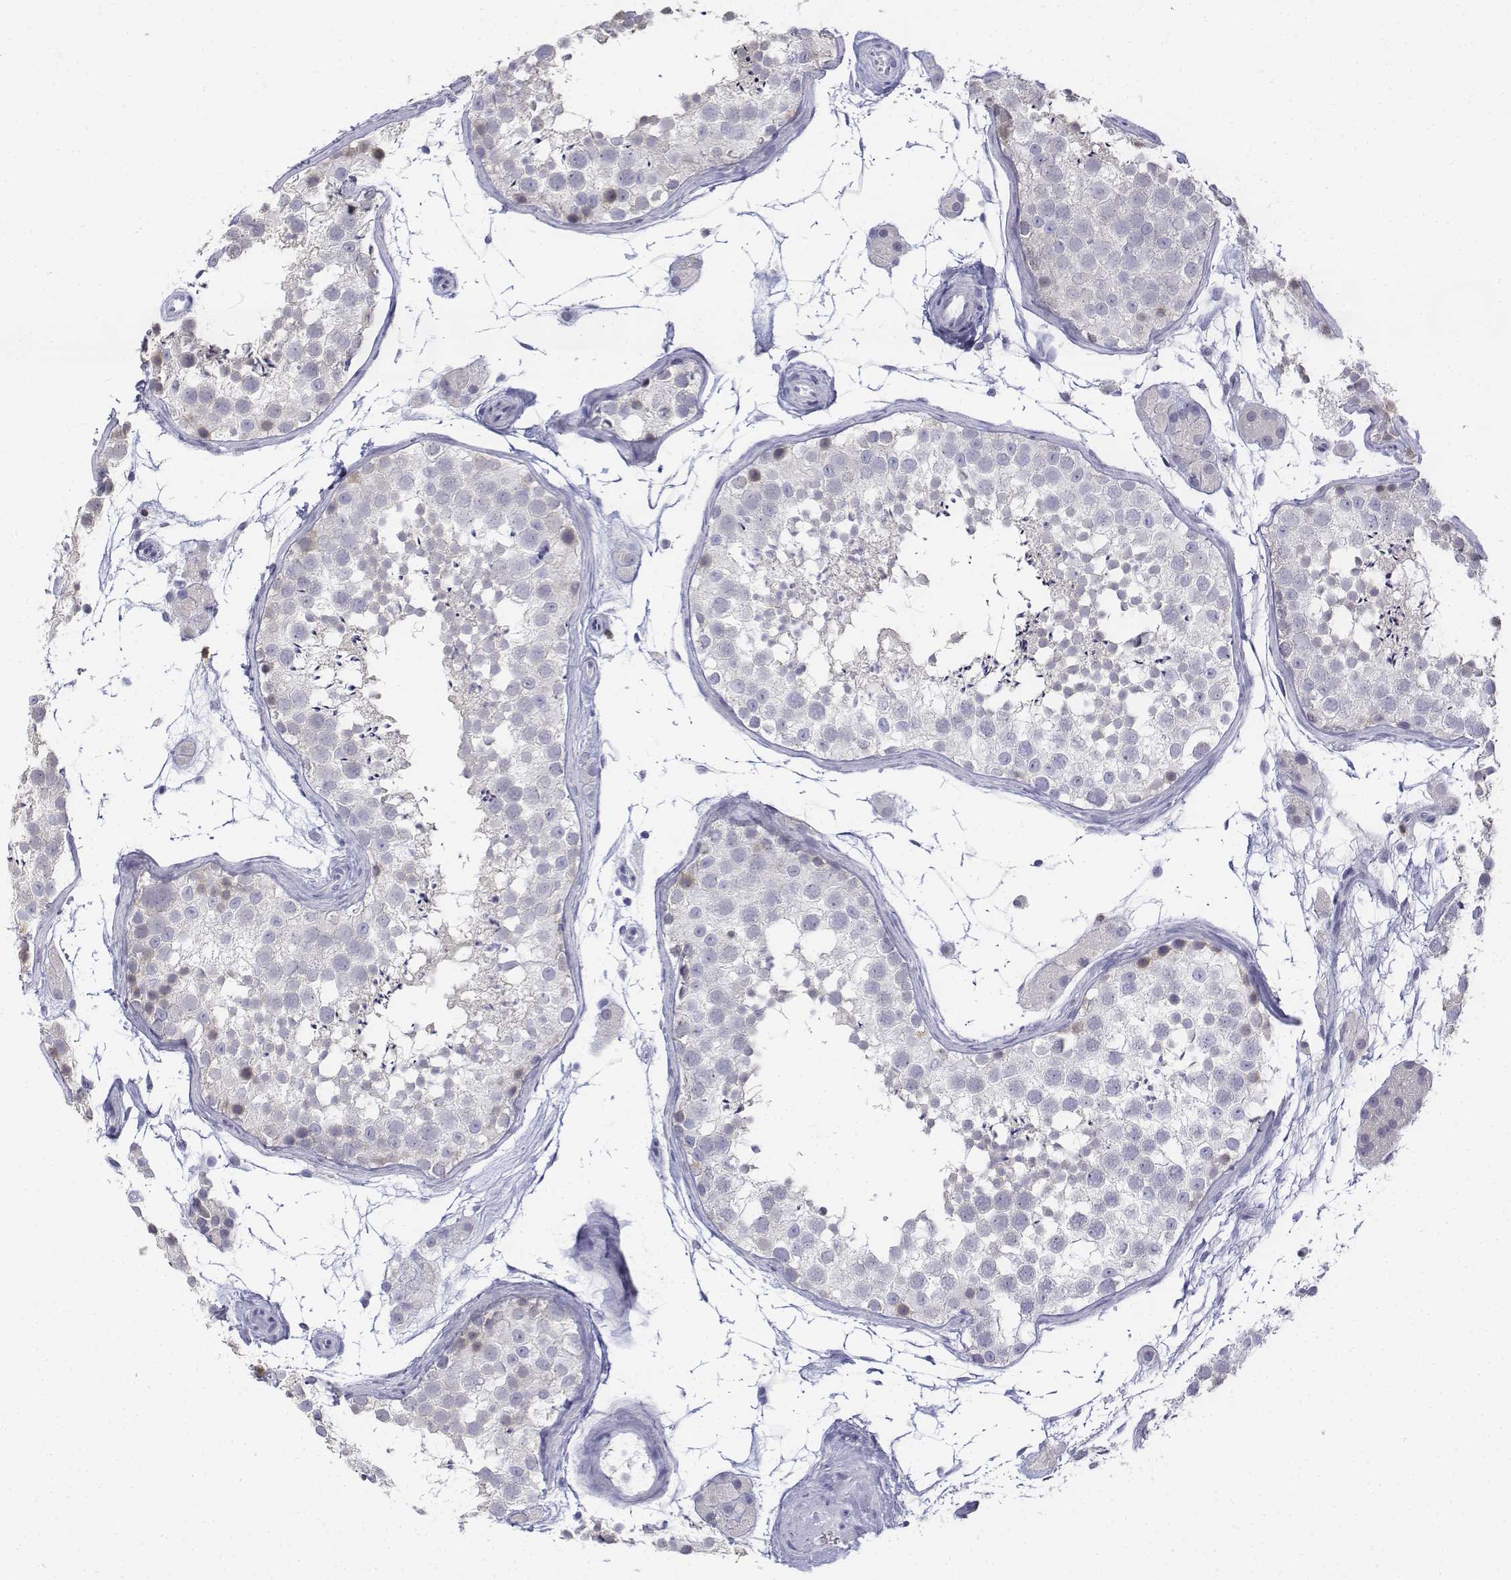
{"staining": {"intensity": "negative", "quantity": "none", "location": "none"}, "tissue": "testis", "cell_type": "Cells in seminiferous ducts", "image_type": "normal", "snomed": [{"axis": "morphology", "description": "Normal tissue, NOS"}, {"axis": "topography", "description": "Testis"}], "caption": "Testis stained for a protein using immunohistochemistry (IHC) exhibits no positivity cells in seminiferous ducts.", "gene": "CD3E", "patient": {"sex": "male", "age": 41}}